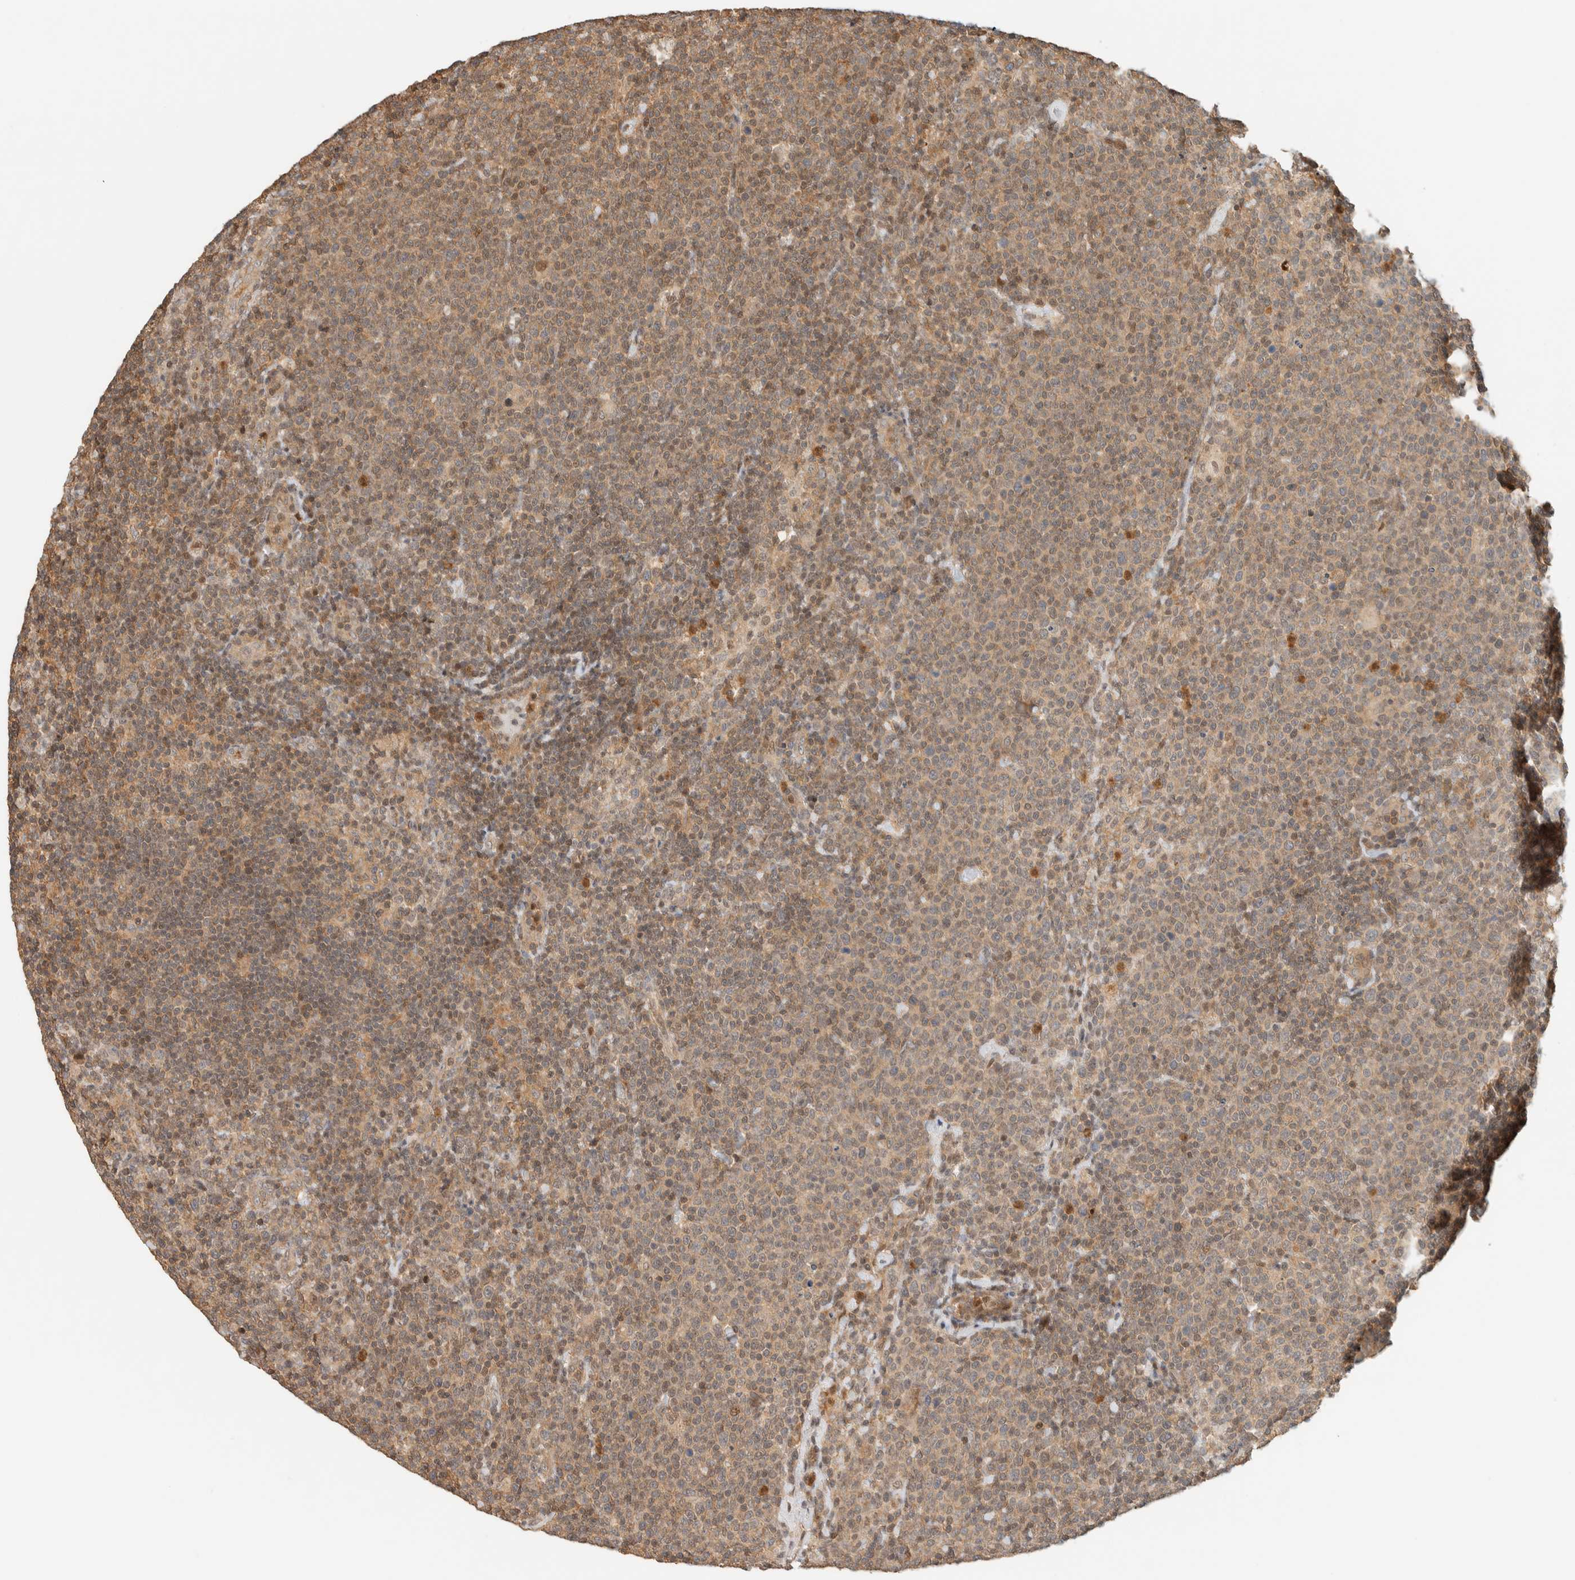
{"staining": {"intensity": "weak", "quantity": ">75%", "location": "cytoplasmic/membranous"}, "tissue": "lymphoma", "cell_type": "Tumor cells", "image_type": "cancer", "snomed": [{"axis": "morphology", "description": "Malignant lymphoma, non-Hodgkin's type, High grade"}, {"axis": "topography", "description": "Lymph node"}], "caption": "Human lymphoma stained with a protein marker exhibits weak staining in tumor cells.", "gene": "ARFGEF1", "patient": {"sex": "male", "age": 61}}